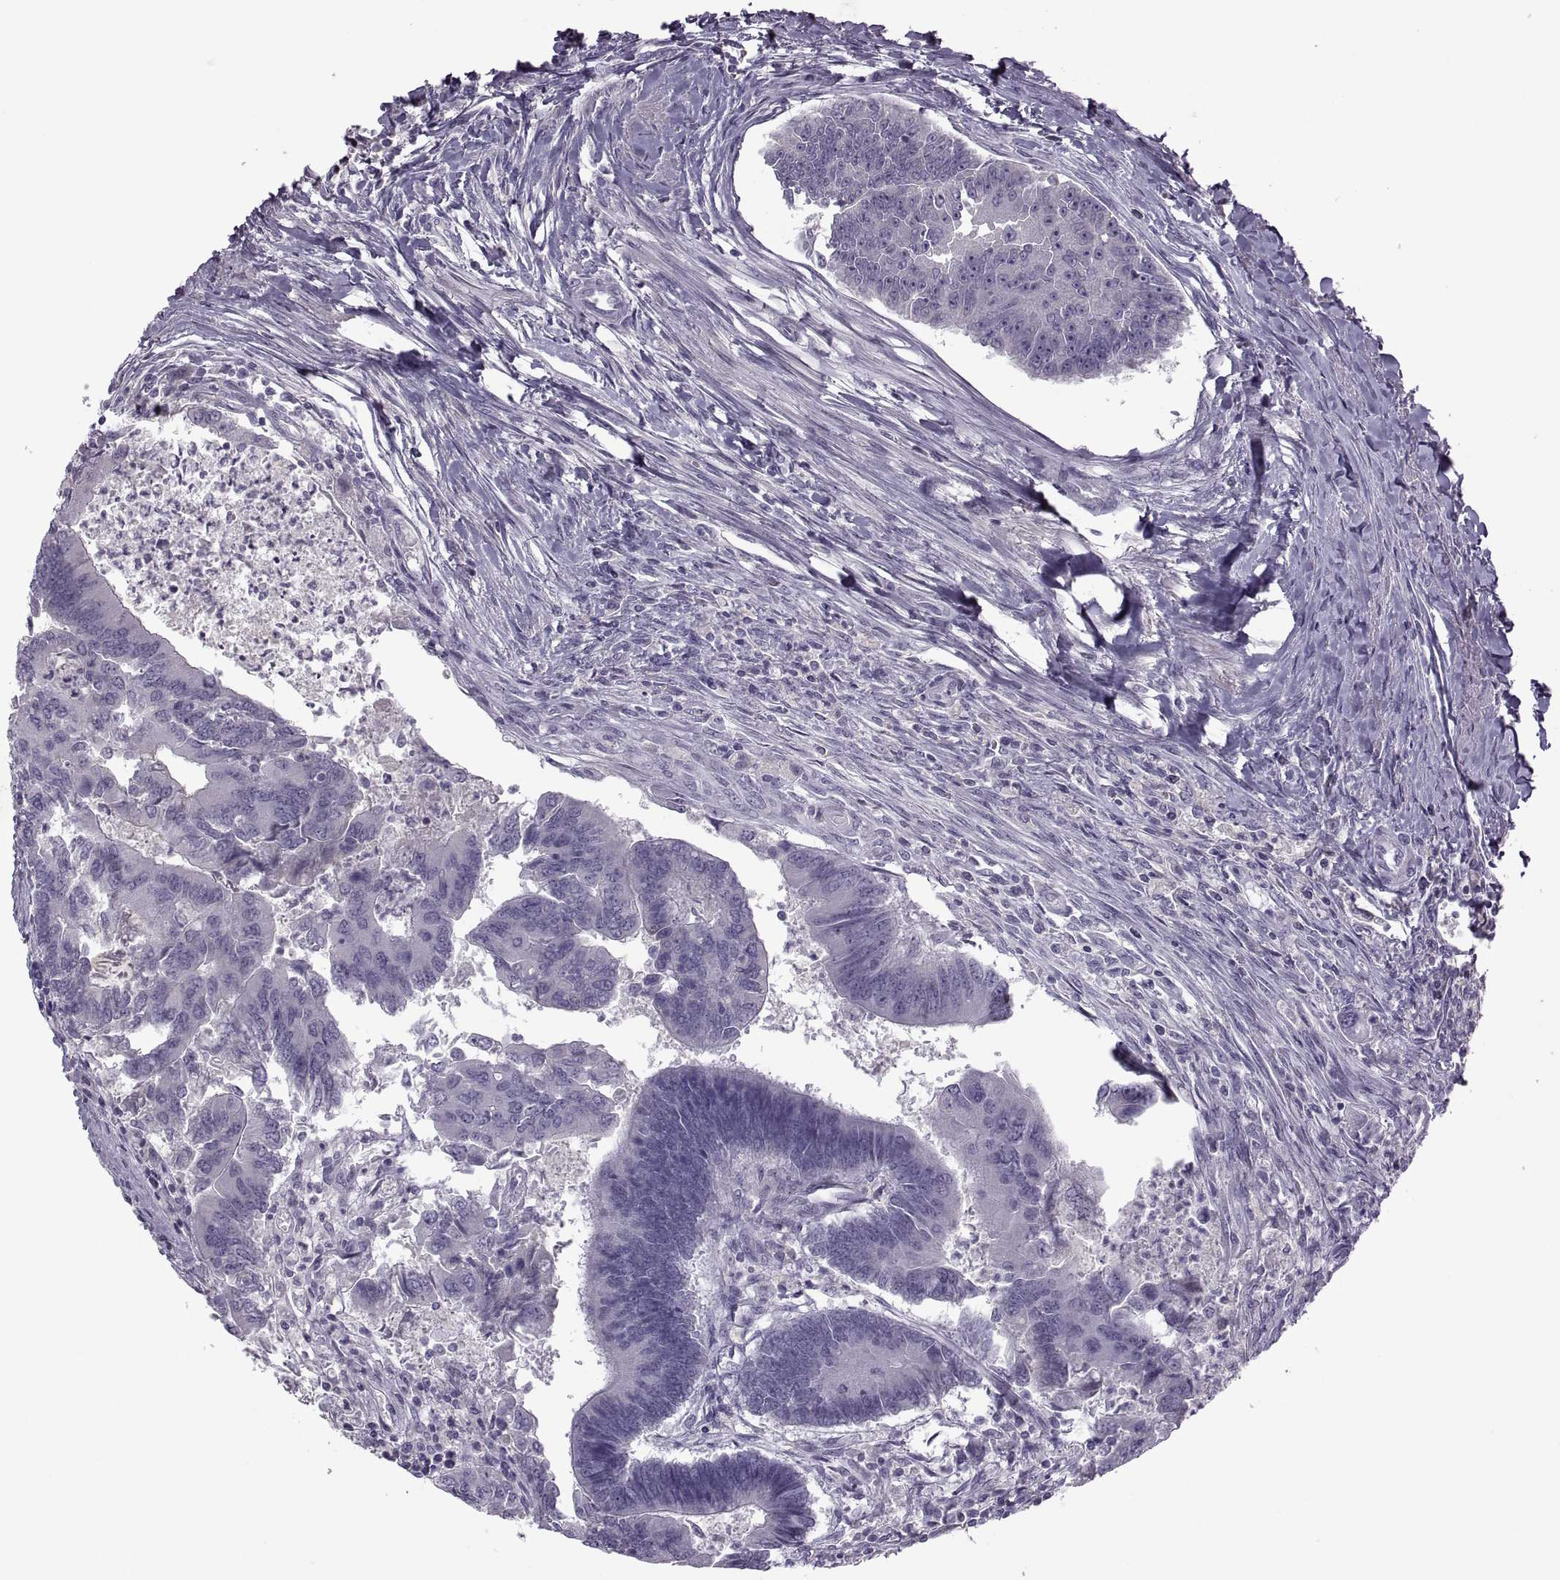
{"staining": {"intensity": "negative", "quantity": "none", "location": "none"}, "tissue": "colorectal cancer", "cell_type": "Tumor cells", "image_type": "cancer", "snomed": [{"axis": "morphology", "description": "Adenocarcinoma, NOS"}, {"axis": "topography", "description": "Colon"}], "caption": "DAB immunohistochemical staining of human adenocarcinoma (colorectal) displays no significant staining in tumor cells.", "gene": "RSPH6A", "patient": {"sex": "female", "age": 67}}